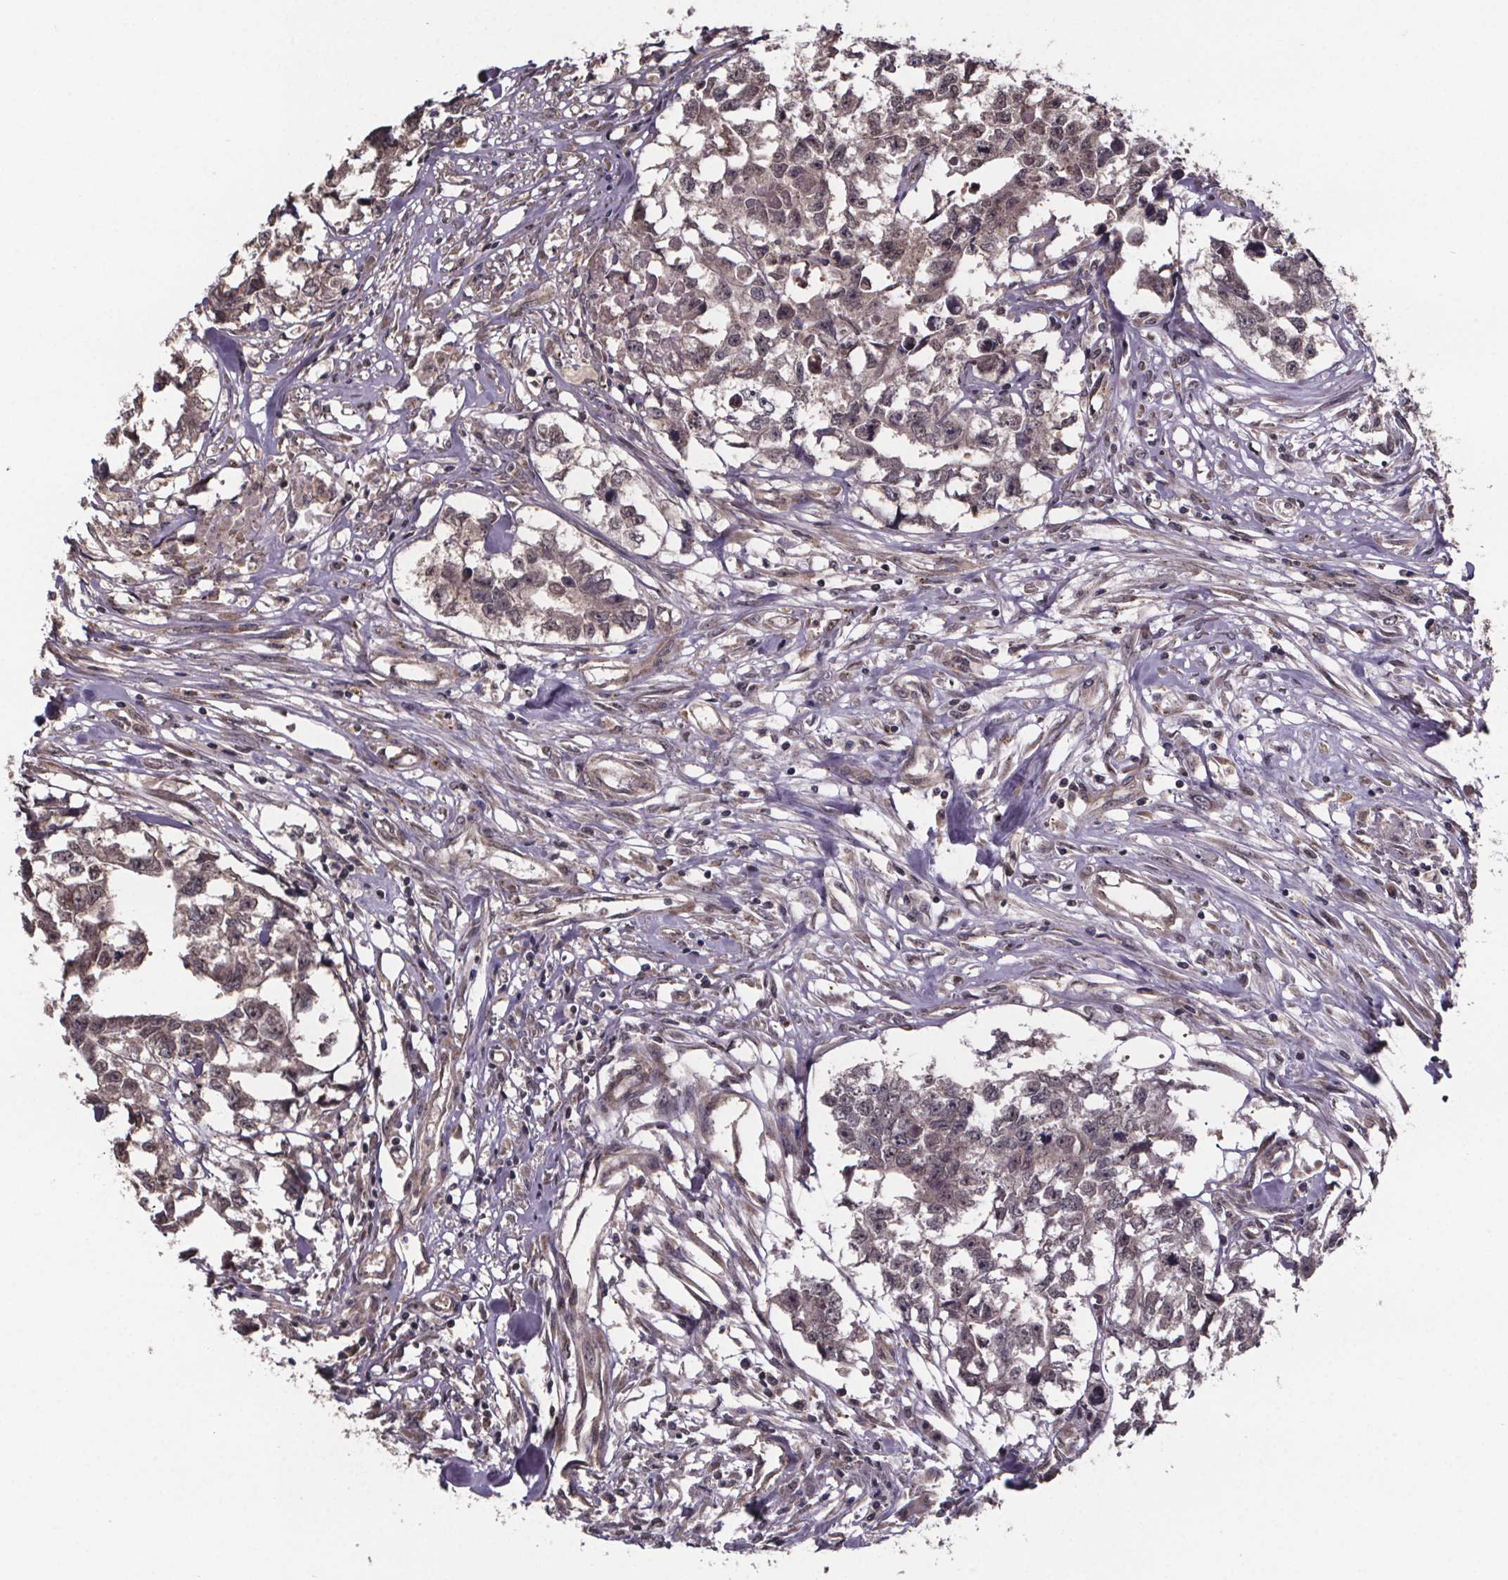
{"staining": {"intensity": "weak", "quantity": ">75%", "location": "cytoplasmic/membranous"}, "tissue": "testis cancer", "cell_type": "Tumor cells", "image_type": "cancer", "snomed": [{"axis": "morphology", "description": "Carcinoma, Embryonal, NOS"}, {"axis": "morphology", "description": "Teratoma, malignant, NOS"}, {"axis": "topography", "description": "Testis"}], "caption": "About >75% of tumor cells in human testis embryonal carcinoma reveal weak cytoplasmic/membranous protein positivity as visualized by brown immunohistochemical staining.", "gene": "SAT1", "patient": {"sex": "male", "age": 44}}